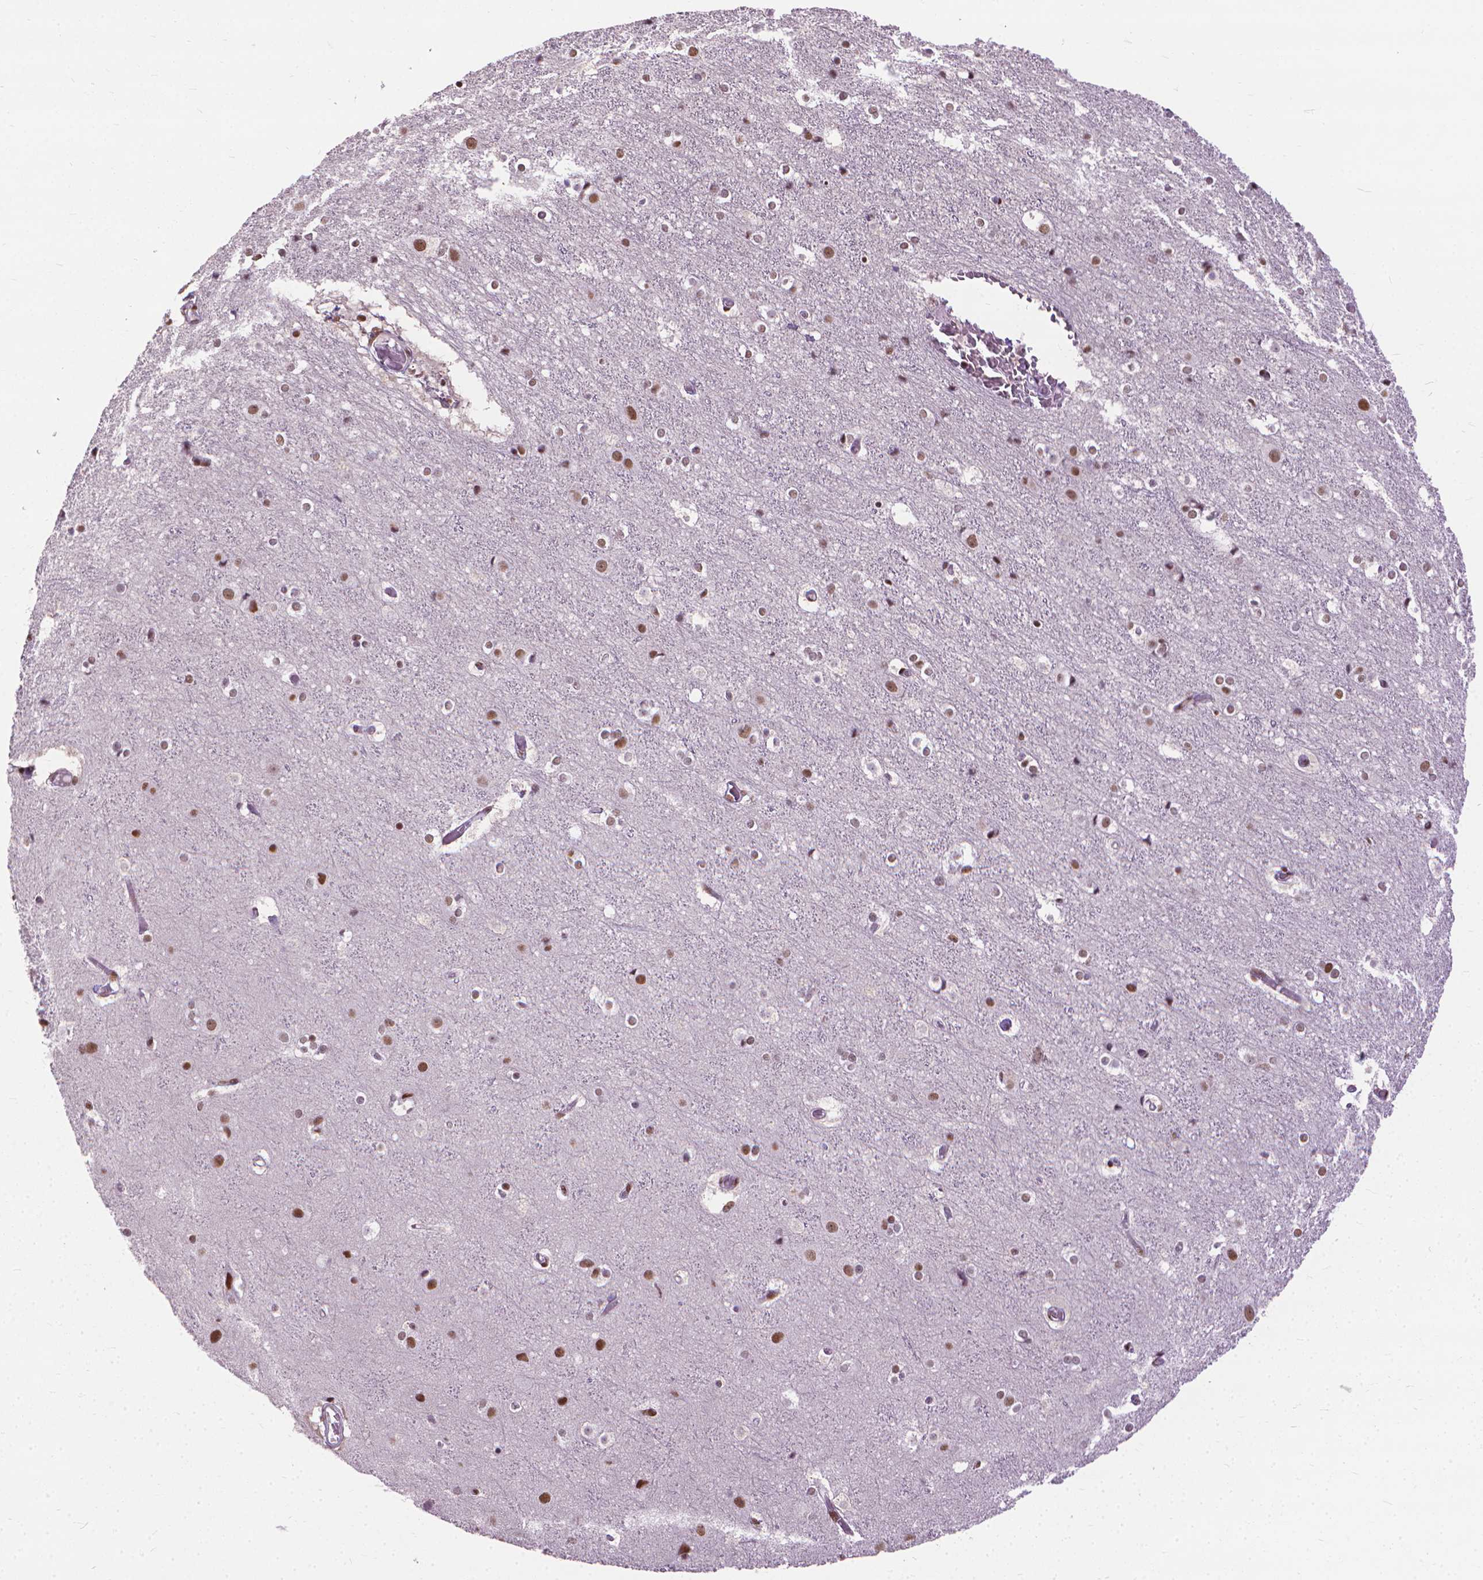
{"staining": {"intensity": "moderate", "quantity": "<25%", "location": "nuclear"}, "tissue": "cerebral cortex", "cell_type": "Endothelial cells", "image_type": "normal", "snomed": [{"axis": "morphology", "description": "Normal tissue, NOS"}, {"axis": "topography", "description": "Cerebral cortex"}], "caption": "This image reveals normal cerebral cortex stained with immunohistochemistry (IHC) to label a protein in brown. The nuclear of endothelial cells show moderate positivity for the protein. Nuclei are counter-stained blue.", "gene": "AKAP8", "patient": {"sex": "female", "age": 52}}